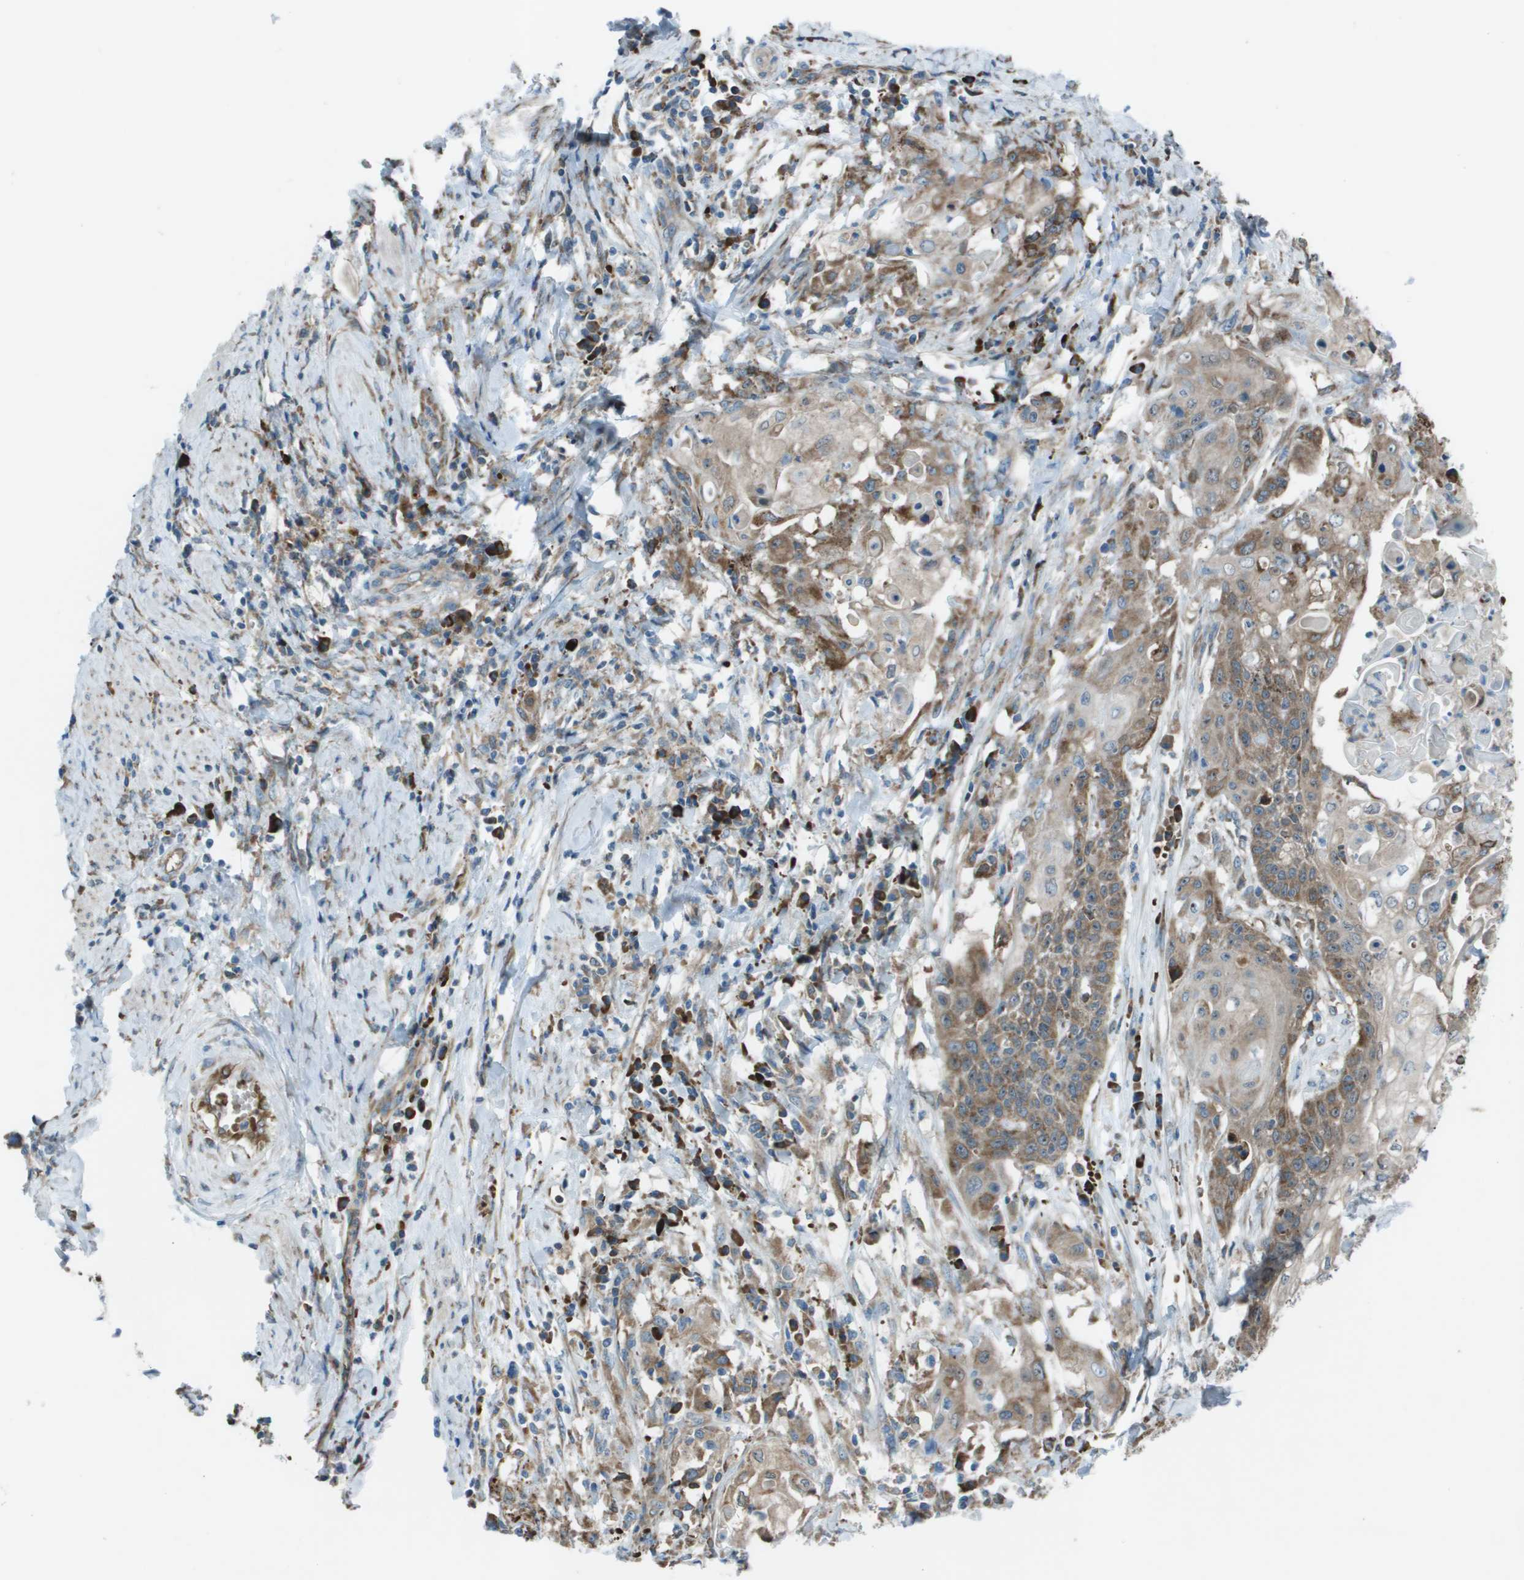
{"staining": {"intensity": "moderate", "quantity": ">75%", "location": "cytoplasmic/membranous"}, "tissue": "cervical cancer", "cell_type": "Tumor cells", "image_type": "cancer", "snomed": [{"axis": "morphology", "description": "Squamous cell carcinoma, NOS"}, {"axis": "topography", "description": "Cervix"}], "caption": "A brown stain shows moderate cytoplasmic/membranous staining of a protein in human cervical cancer tumor cells. (Brightfield microscopy of DAB IHC at high magnification).", "gene": "UTS2", "patient": {"sex": "female", "age": 39}}